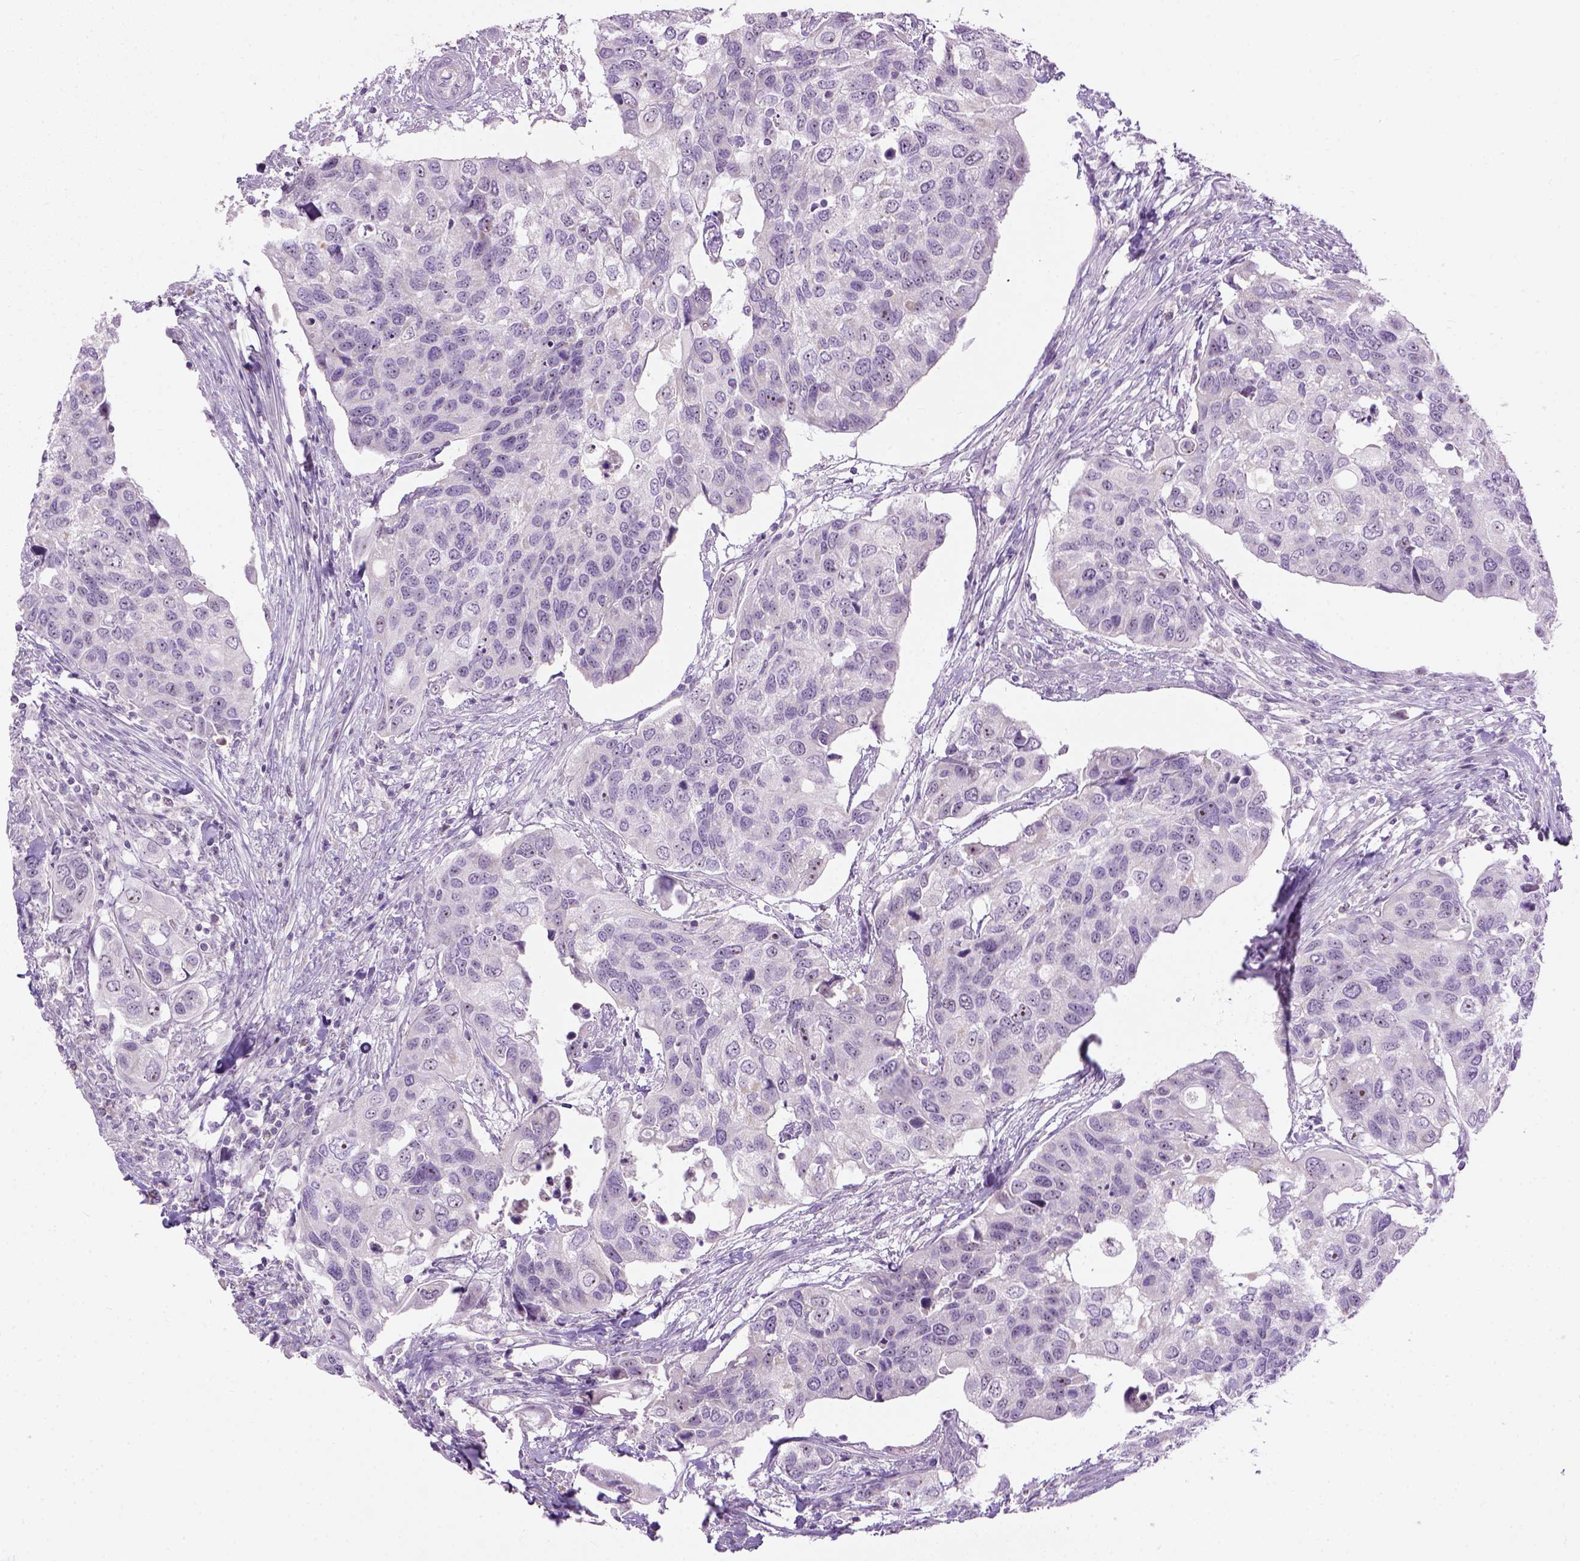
{"staining": {"intensity": "negative", "quantity": "none", "location": "none"}, "tissue": "urothelial cancer", "cell_type": "Tumor cells", "image_type": "cancer", "snomed": [{"axis": "morphology", "description": "Urothelial carcinoma, High grade"}, {"axis": "topography", "description": "Urinary bladder"}], "caption": "DAB (3,3'-diaminobenzidine) immunohistochemical staining of human urothelial carcinoma (high-grade) shows no significant positivity in tumor cells.", "gene": "UTP4", "patient": {"sex": "male", "age": 60}}